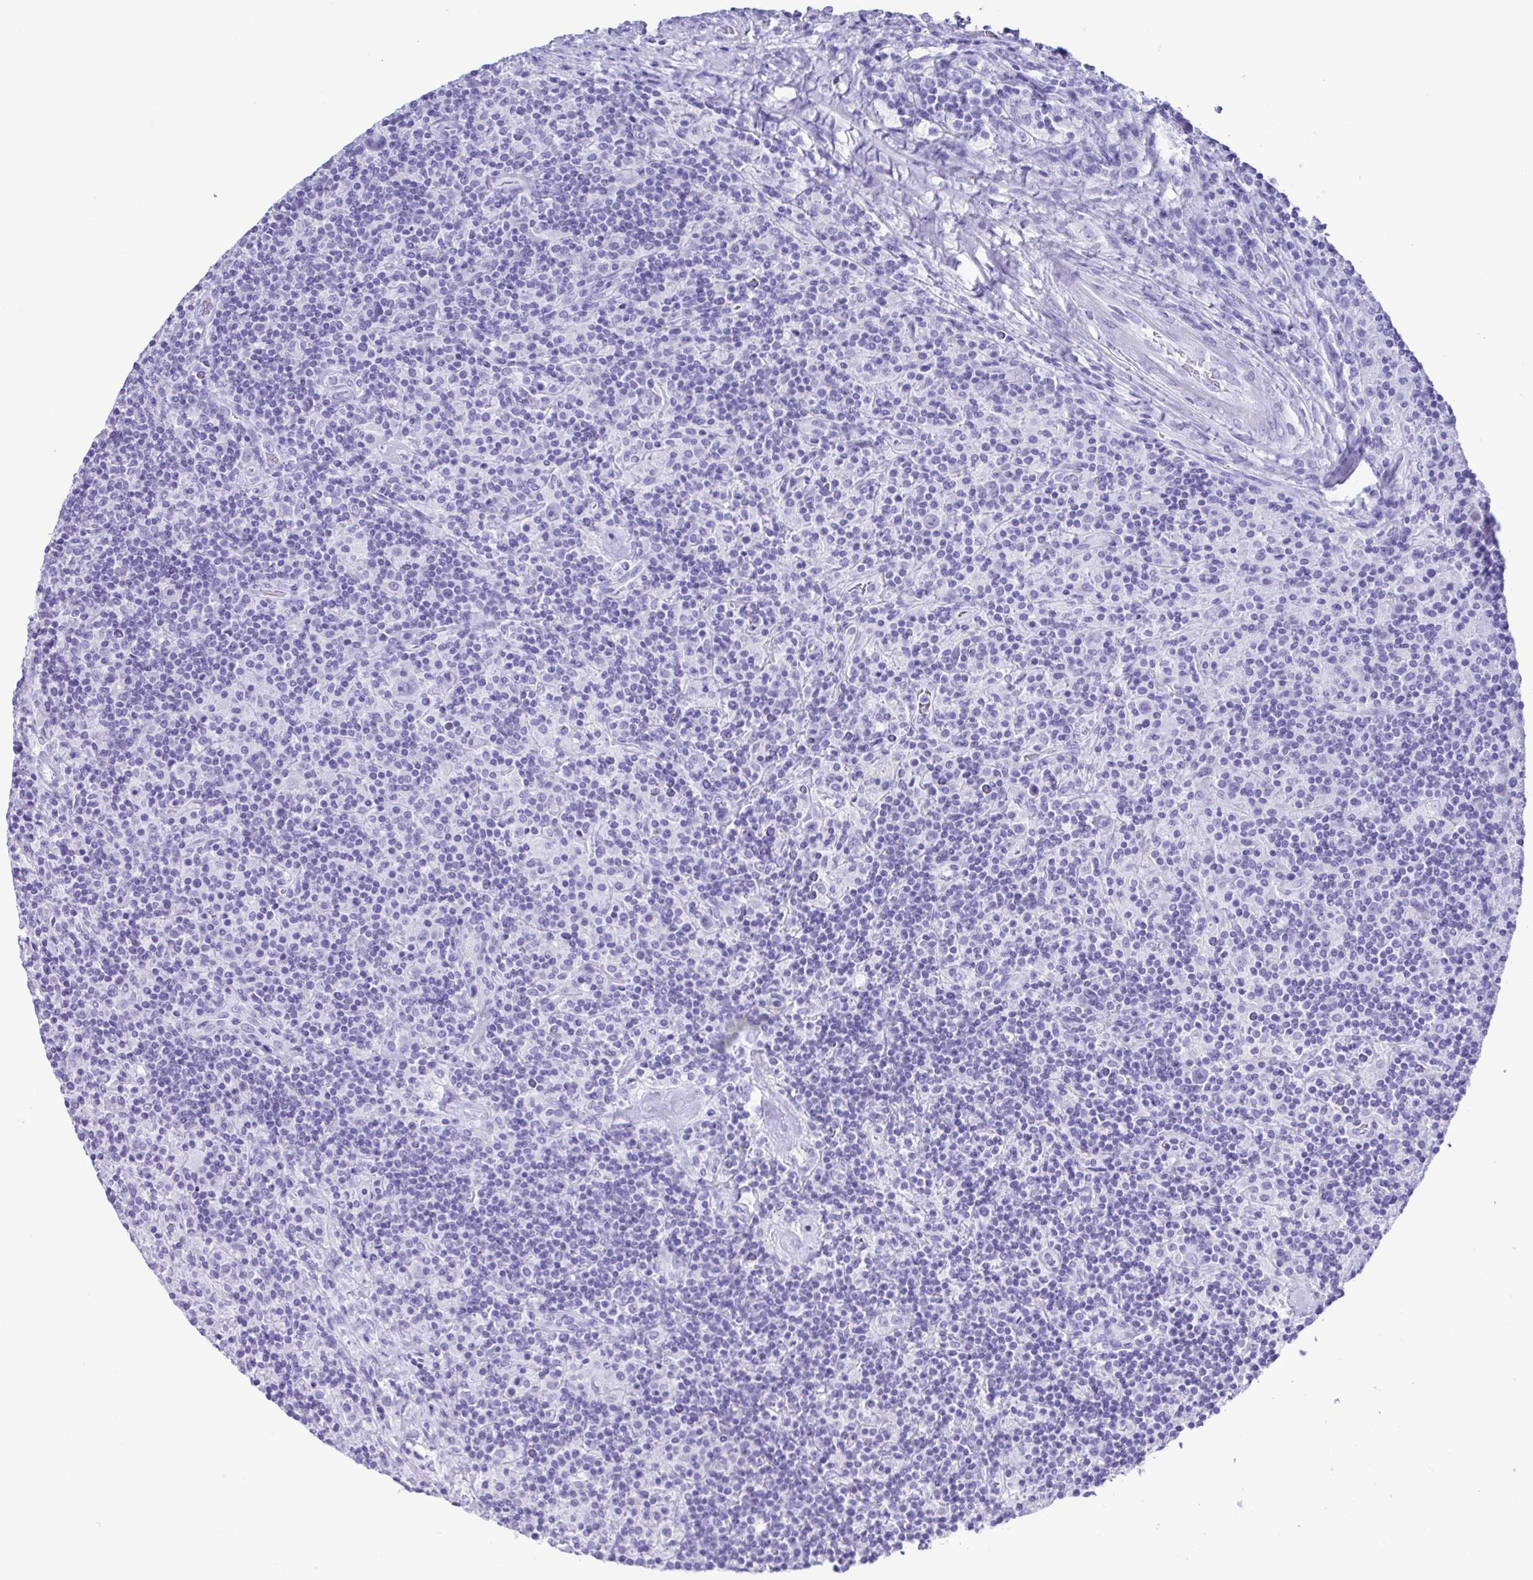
{"staining": {"intensity": "negative", "quantity": "none", "location": "none"}, "tissue": "lymphoma", "cell_type": "Tumor cells", "image_type": "cancer", "snomed": [{"axis": "morphology", "description": "Hodgkin's disease, NOS"}, {"axis": "topography", "description": "Lymph node"}], "caption": "This is an immunohistochemistry (IHC) image of human lymphoma. There is no positivity in tumor cells.", "gene": "ERP27", "patient": {"sex": "male", "age": 70}}